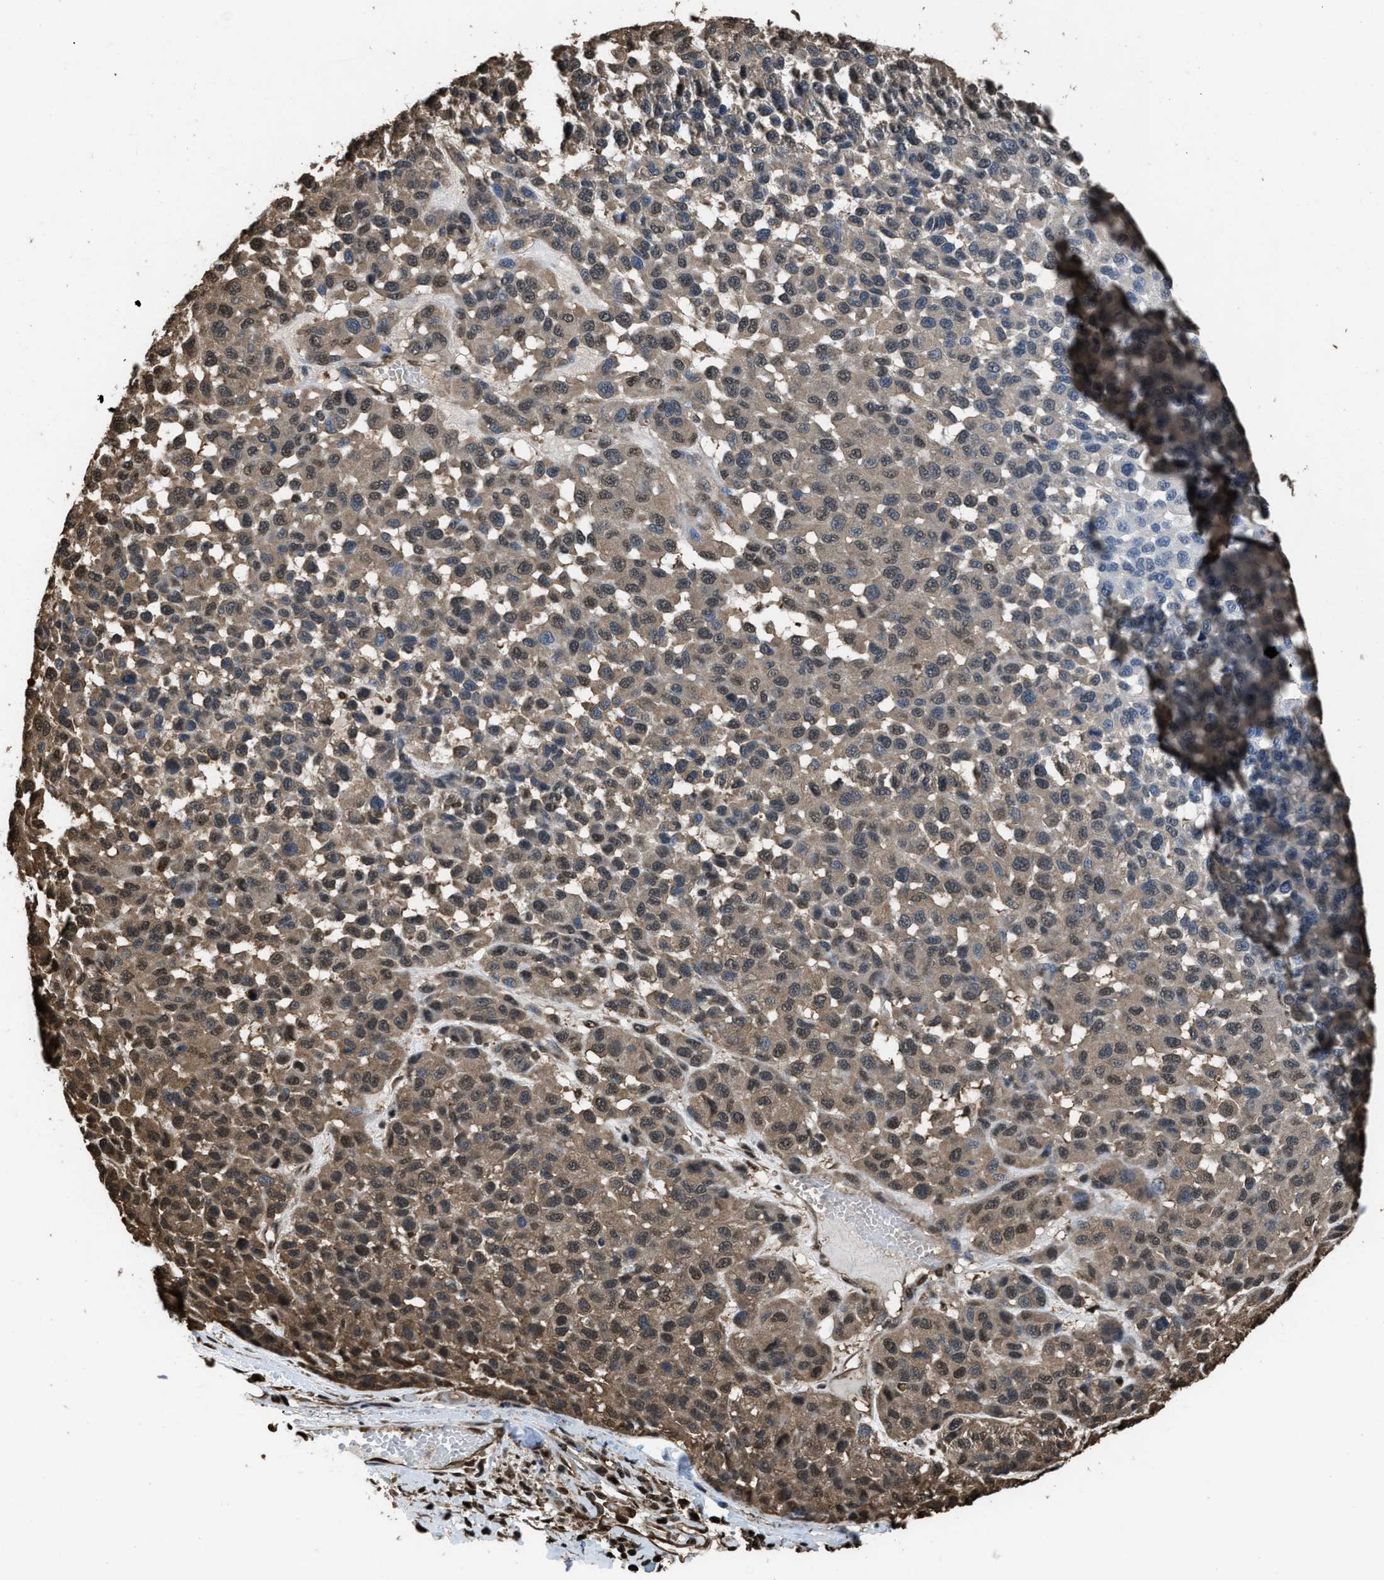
{"staining": {"intensity": "moderate", "quantity": ">75%", "location": "nuclear"}, "tissue": "melanoma", "cell_type": "Tumor cells", "image_type": "cancer", "snomed": [{"axis": "morphology", "description": "Malignant melanoma, NOS"}, {"axis": "topography", "description": "Skin"}], "caption": "A histopathology image of malignant melanoma stained for a protein reveals moderate nuclear brown staining in tumor cells.", "gene": "FNTA", "patient": {"sex": "male", "age": 62}}